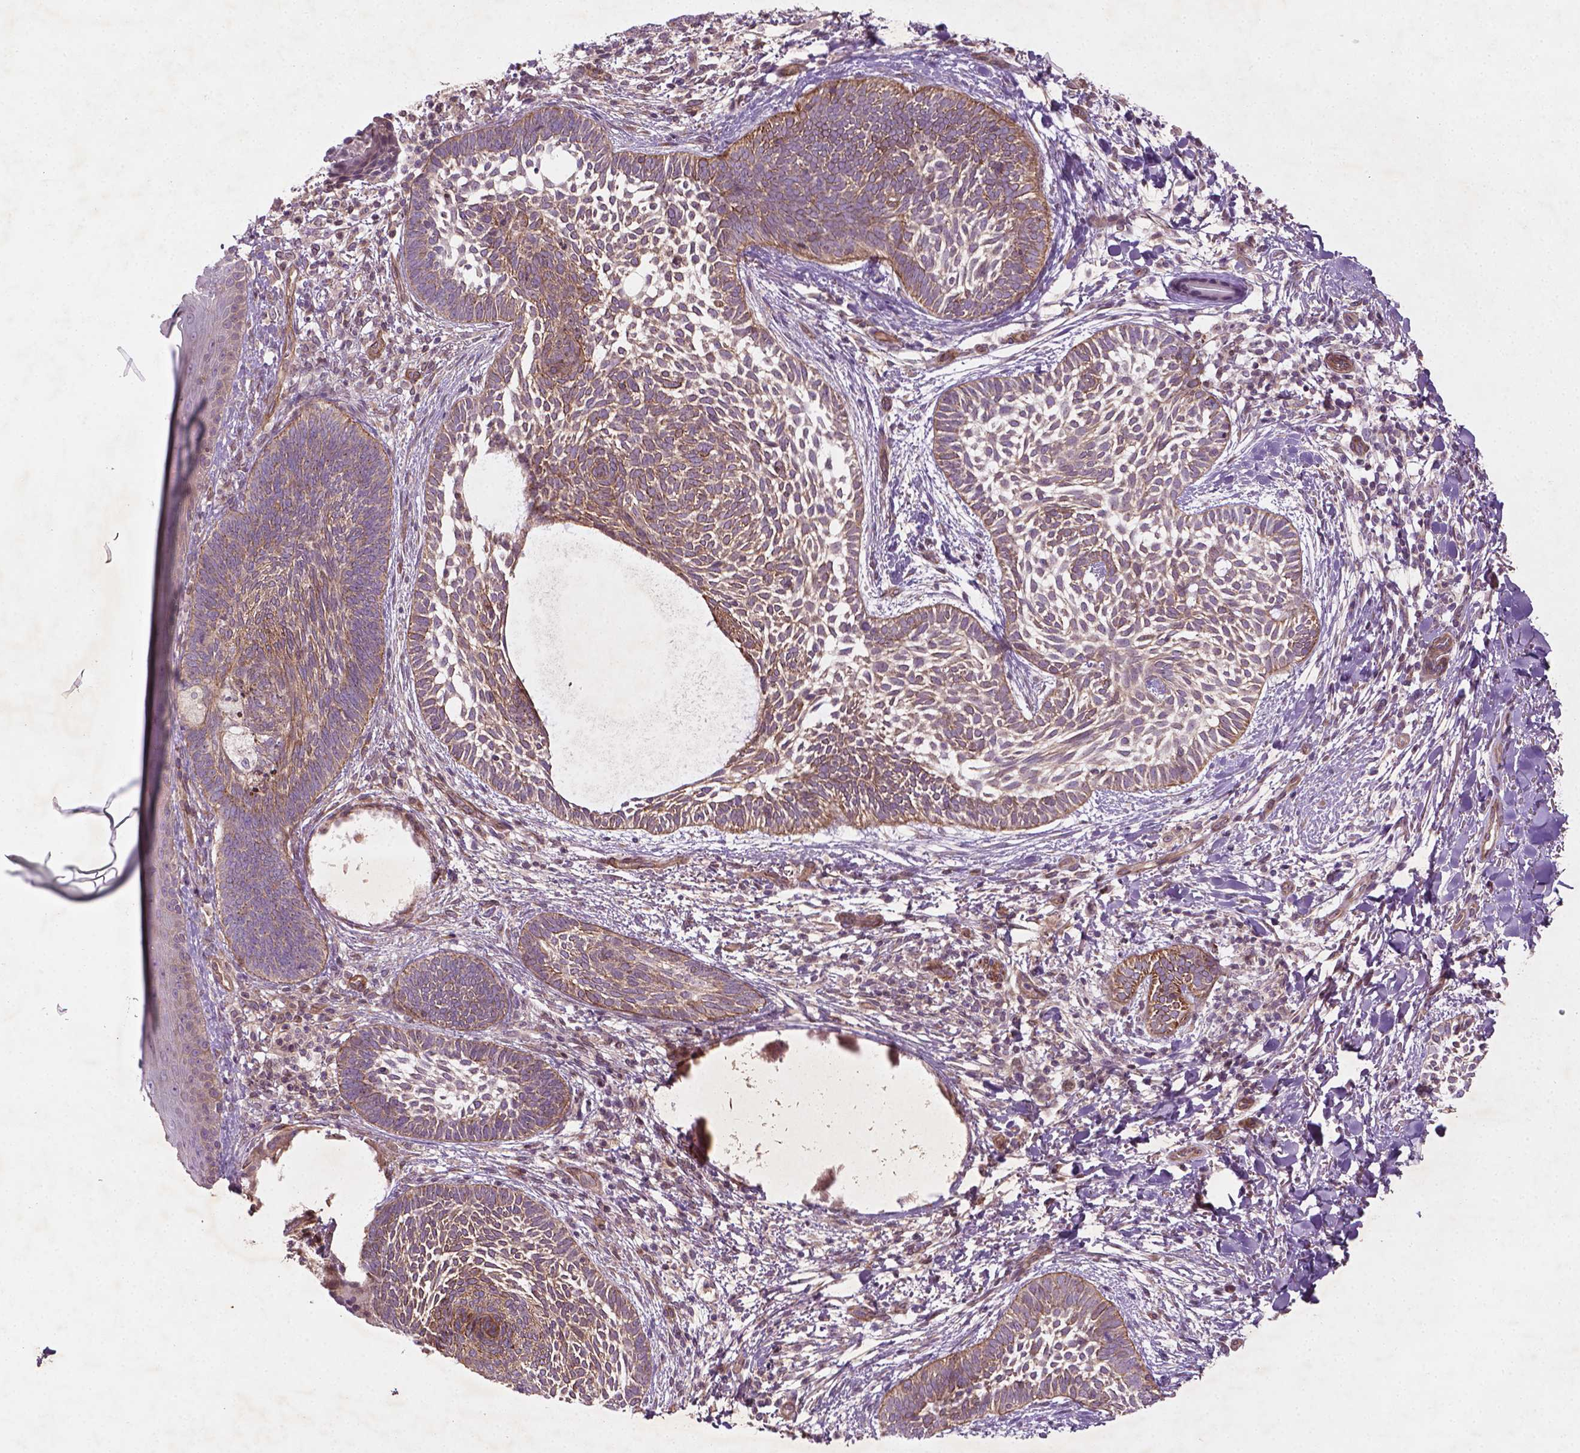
{"staining": {"intensity": "weak", "quantity": ">75%", "location": "cytoplasmic/membranous"}, "tissue": "skin cancer", "cell_type": "Tumor cells", "image_type": "cancer", "snomed": [{"axis": "morphology", "description": "Normal tissue, NOS"}, {"axis": "morphology", "description": "Basal cell carcinoma"}, {"axis": "topography", "description": "Skin"}], "caption": "This photomicrograph exhibits immunohistochemistry staining of human skin cancer, with low weak cytoplasmic/membranous positivity in approximately >75% of tumor cells.", "gene": "TCHP", "patient": {"sex": "male", "age": 46}}